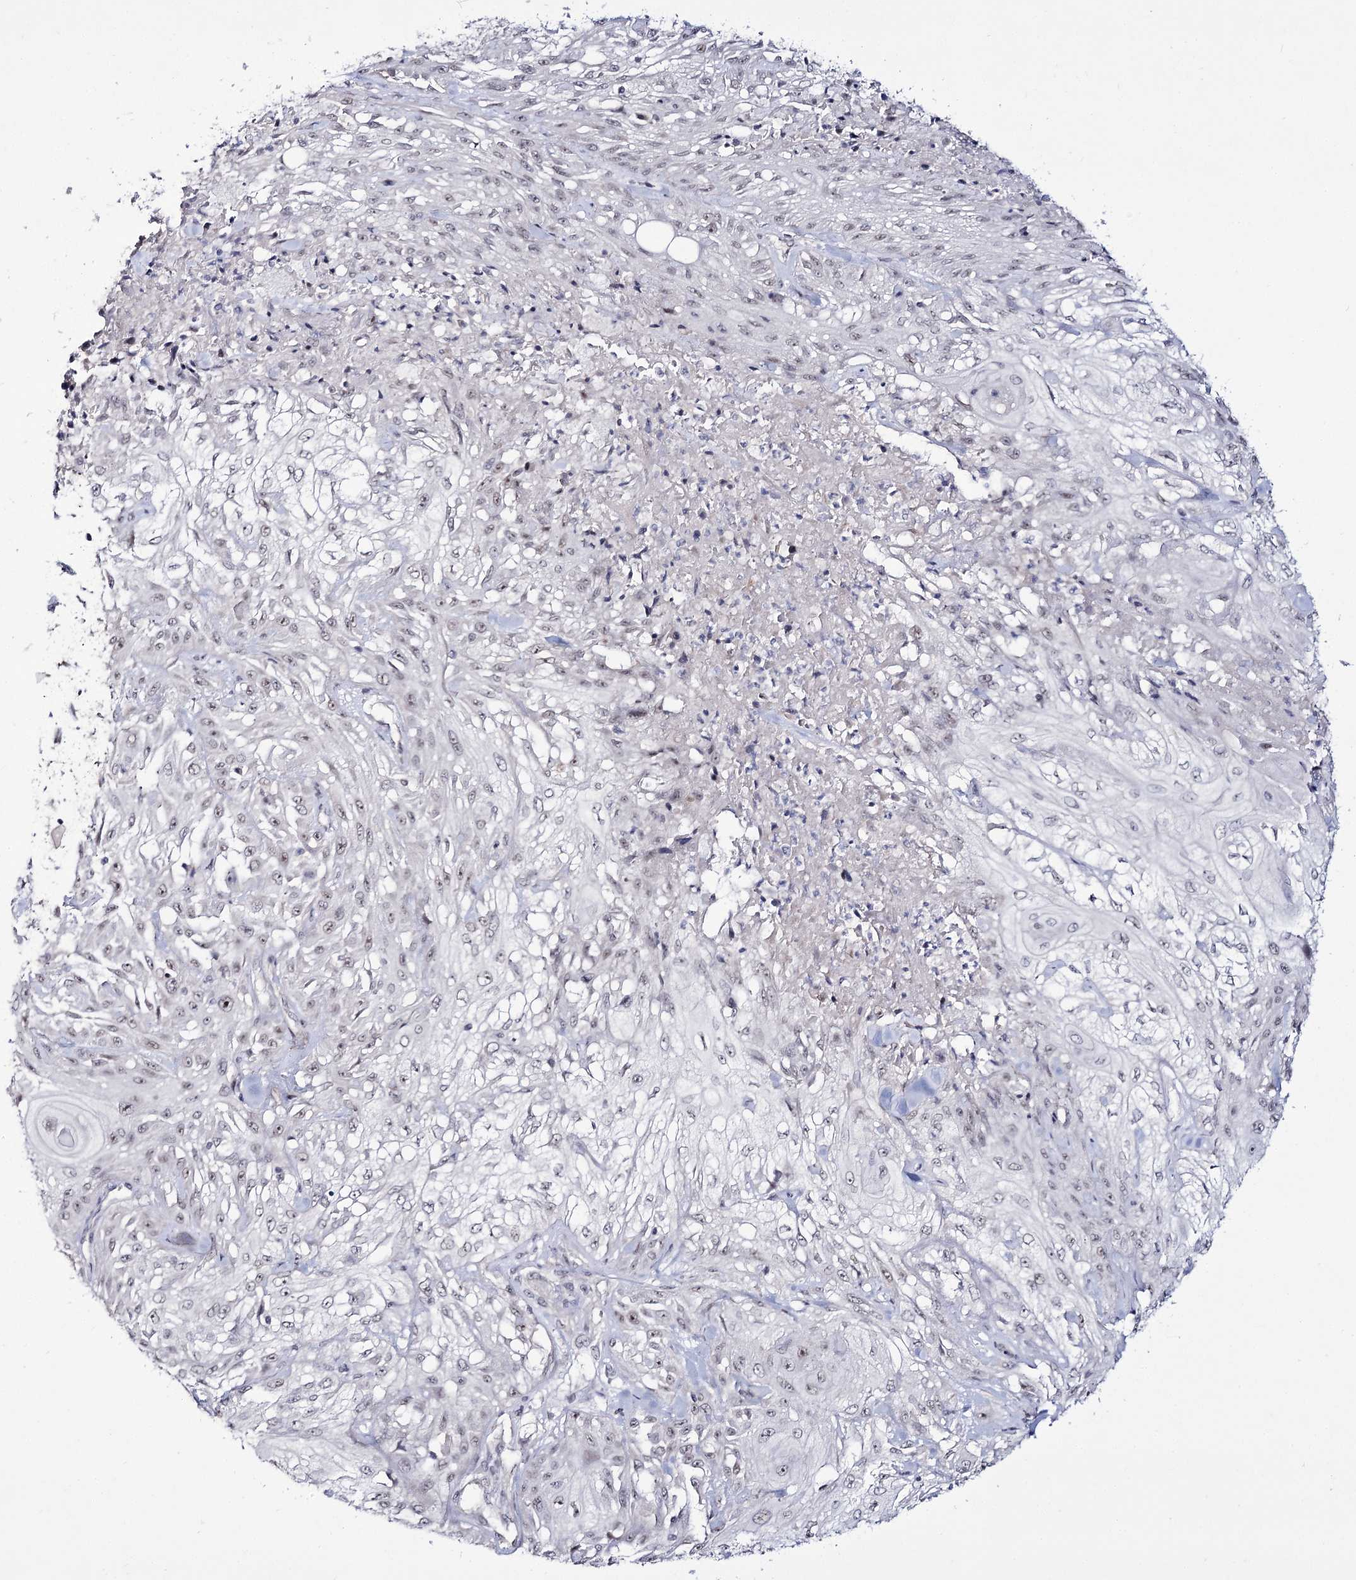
{"staining": {"intensity": "negative", "quantity": "none", "location": "none"}, "tissue": "skin cancer", "cell_type": "Tumor cells", "image_type": "cancer", "snomed": [{"axis": "morphology", "description": "Squamous cell carcinoma, NOS"}, {"axis": "morphology", "description": "Squamous cell carcinoma, metastatic, NOS"}, {"axis": "topography", "description": "Skin"}, {"axis": "topography", "description": "Lymph node"}], "caption": "An IHC photomicrograph of skin squamous cell carcinoma is shown. There is no staining in tumor cells of skin squamous cell carcinoma.", "gene": "RRP9", "patient": {"sex": "male", "age": 75}}